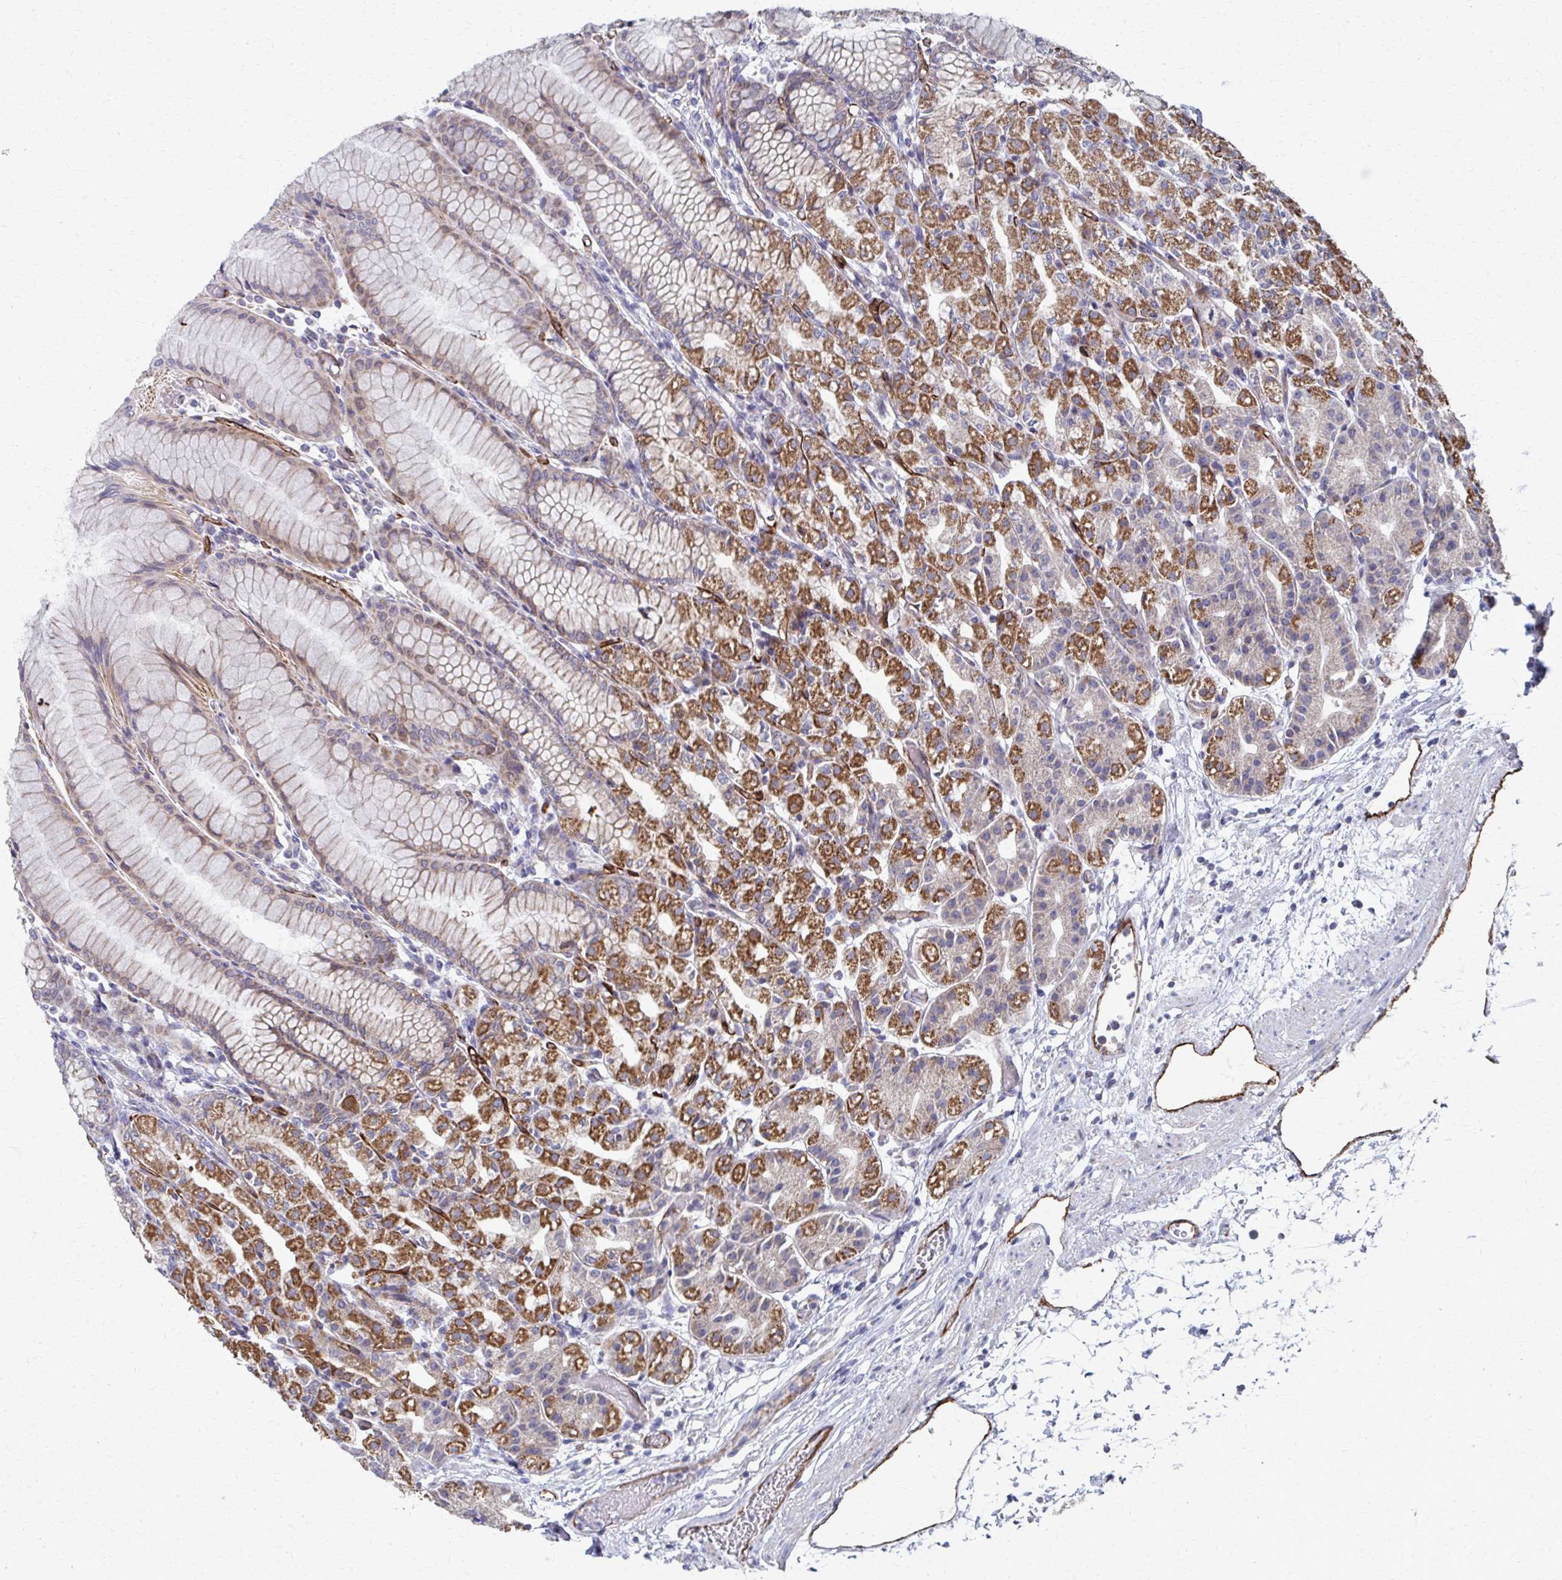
{"staining": {"intensity": "strong", "quantity": "25%-75%", "location": "cytoplasmic/membranous"}, "tissue": "stomach", "cell_type": "Glandular cells", "image_type": "normal", "snomed": [{"axis": "morphology", "description": "Normal tissue, NOS"}, {"axis": "topography", "description": "Stomach"}], "caption": "An image of human stomach stained for a protein exhibits strong cytoplasmic/membranous brown staining in glandular cells. (DAB IHC, brown staining for protein, blue staining for nuclei).", "gene": "FAHD1", "patient": {"sex": "female", "age": 57}}